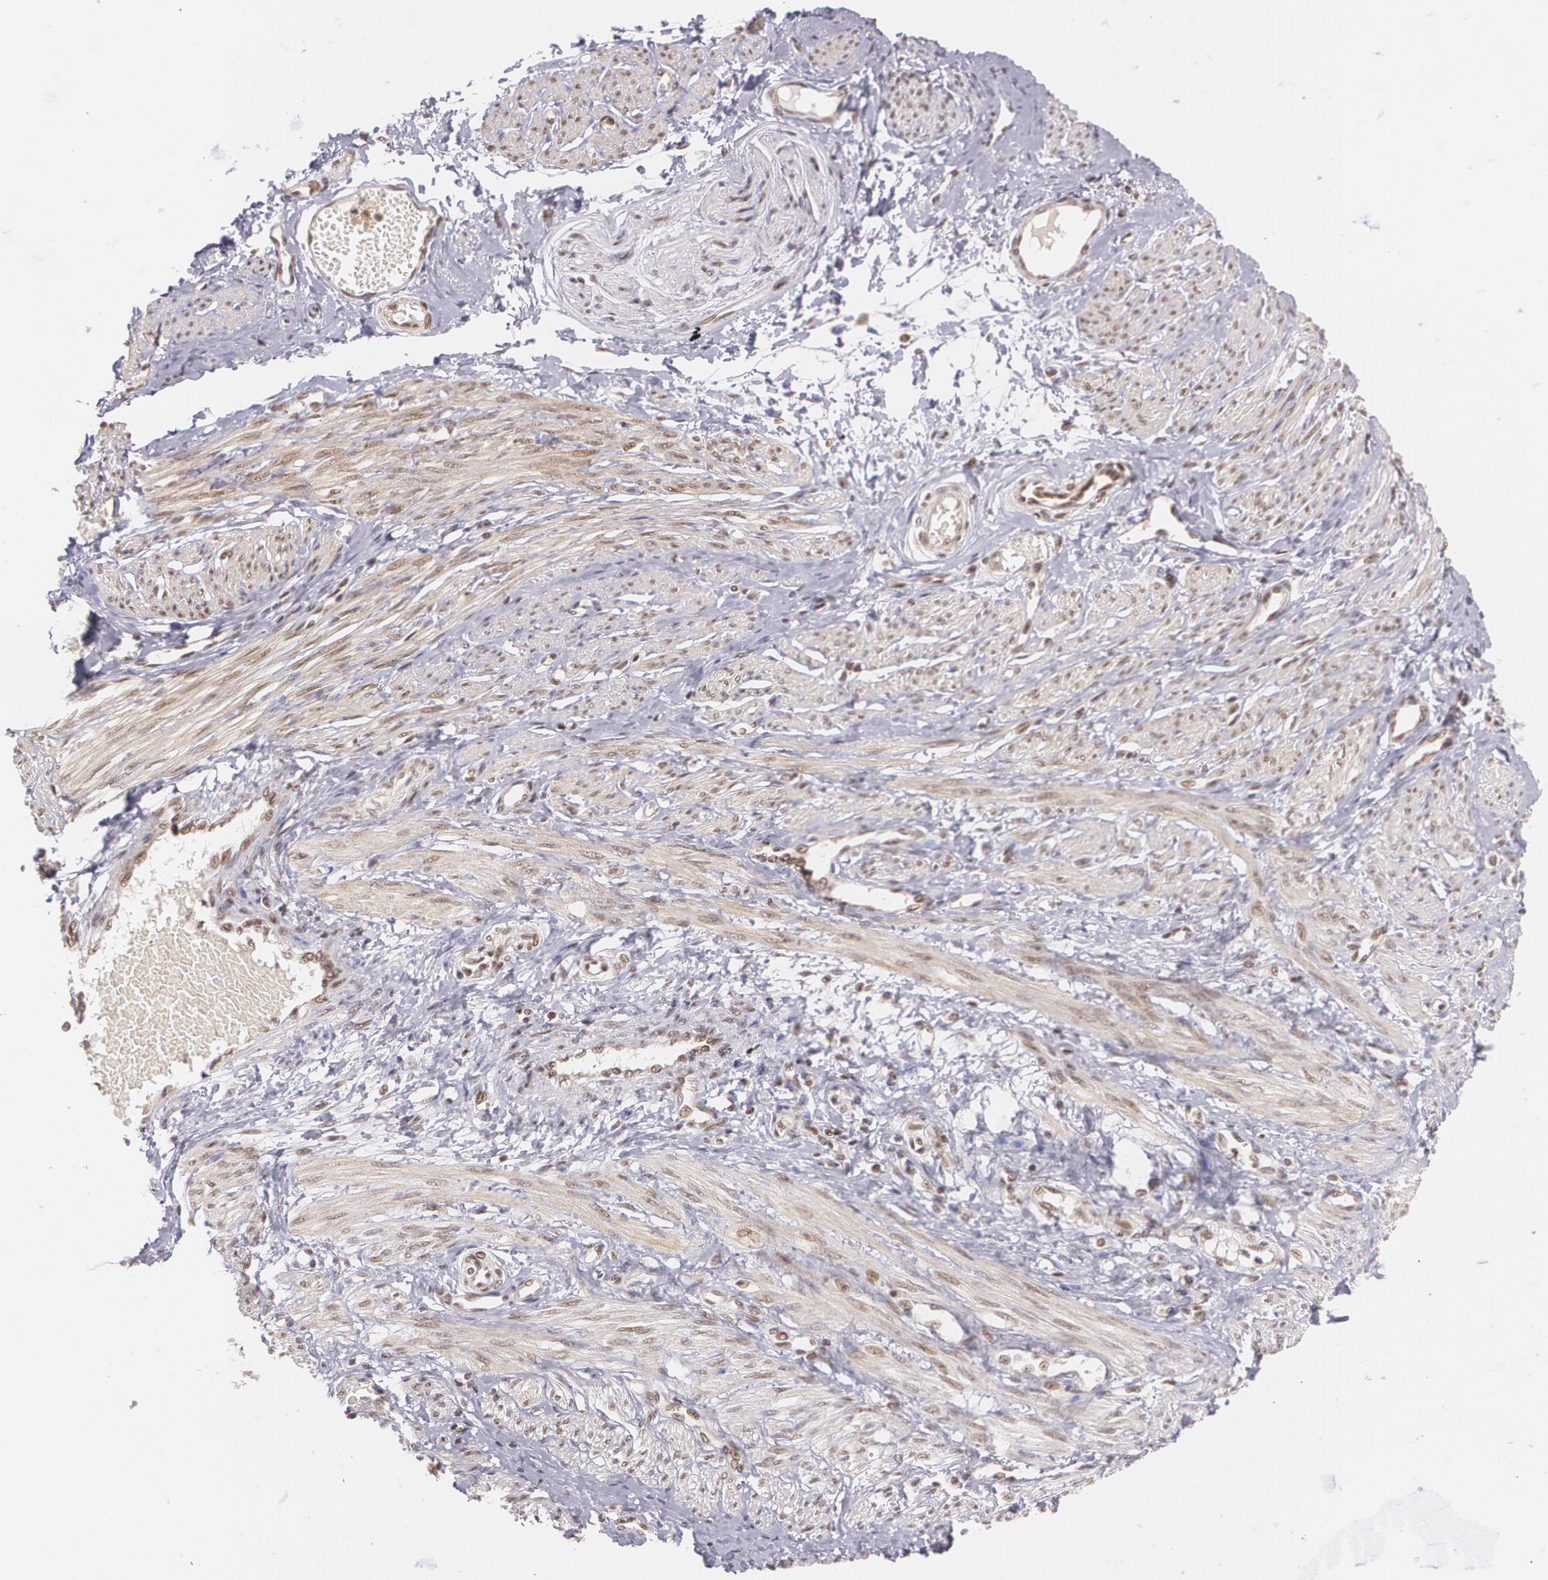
{"staining": {"intensity": "weak", "quantity": "<25%", "location": "cytoplasmic/membranous,nuclear"}, "tissue": "smooth muscle", "cell_type": "Smooth muscle cells", "image_type": "normal", "snomed": [{"axis": "morphology", "description": "Normal tissue, NOS"}, {"axis": "topography", "description": "Smooth muscle"}, {"axis": "topography", "description": "Uterus"}], "caption": "Immunohistochemistry (IHC) image of benign smooth muscle: smooth muscle stained with DAB (3,3'-diaminobenzidine) exhibits no significant protein expression in smooth muscle cells.", "gene": "CUL2", "patient": {"sex": "female", "age": 39}}